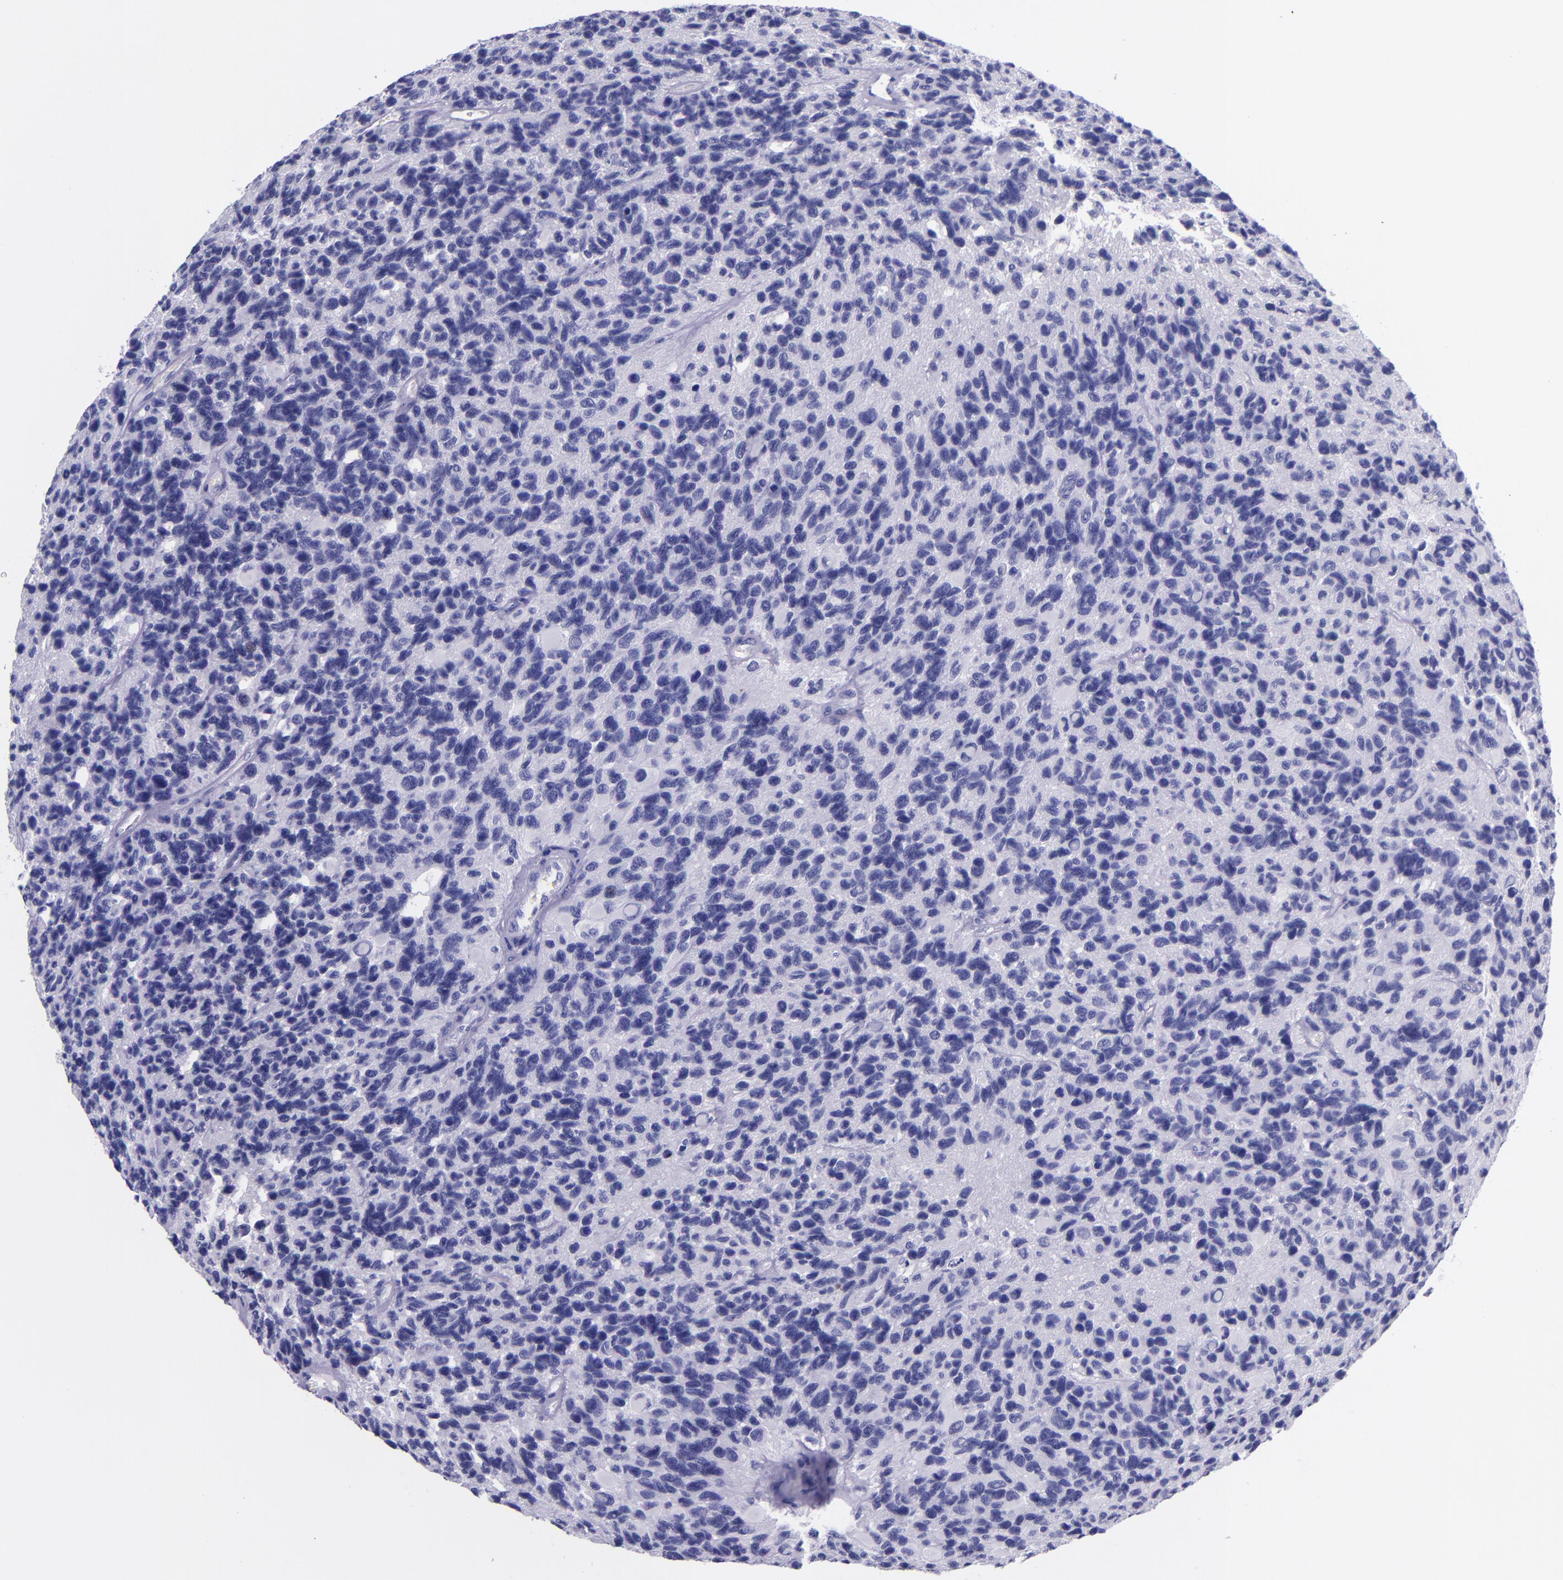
{"staining": {"intensity": "negative", "quantity": "none", "location": "none"}, "tissue": "glioma", "cell_type": "Tumor cells", "image_type": "cancer", "snomed": [{"axis": "morphology", "description": "Glioma, malignant, High grade"}, {"axis": "topography", "description": "Brain"}], "caption": "High power microscopy image of an immunohistochemistry image of glioma, revealing no significant expression in tumor cells.", "gene": "KRT4", "patient": {"sex": "male", "age": 77}}